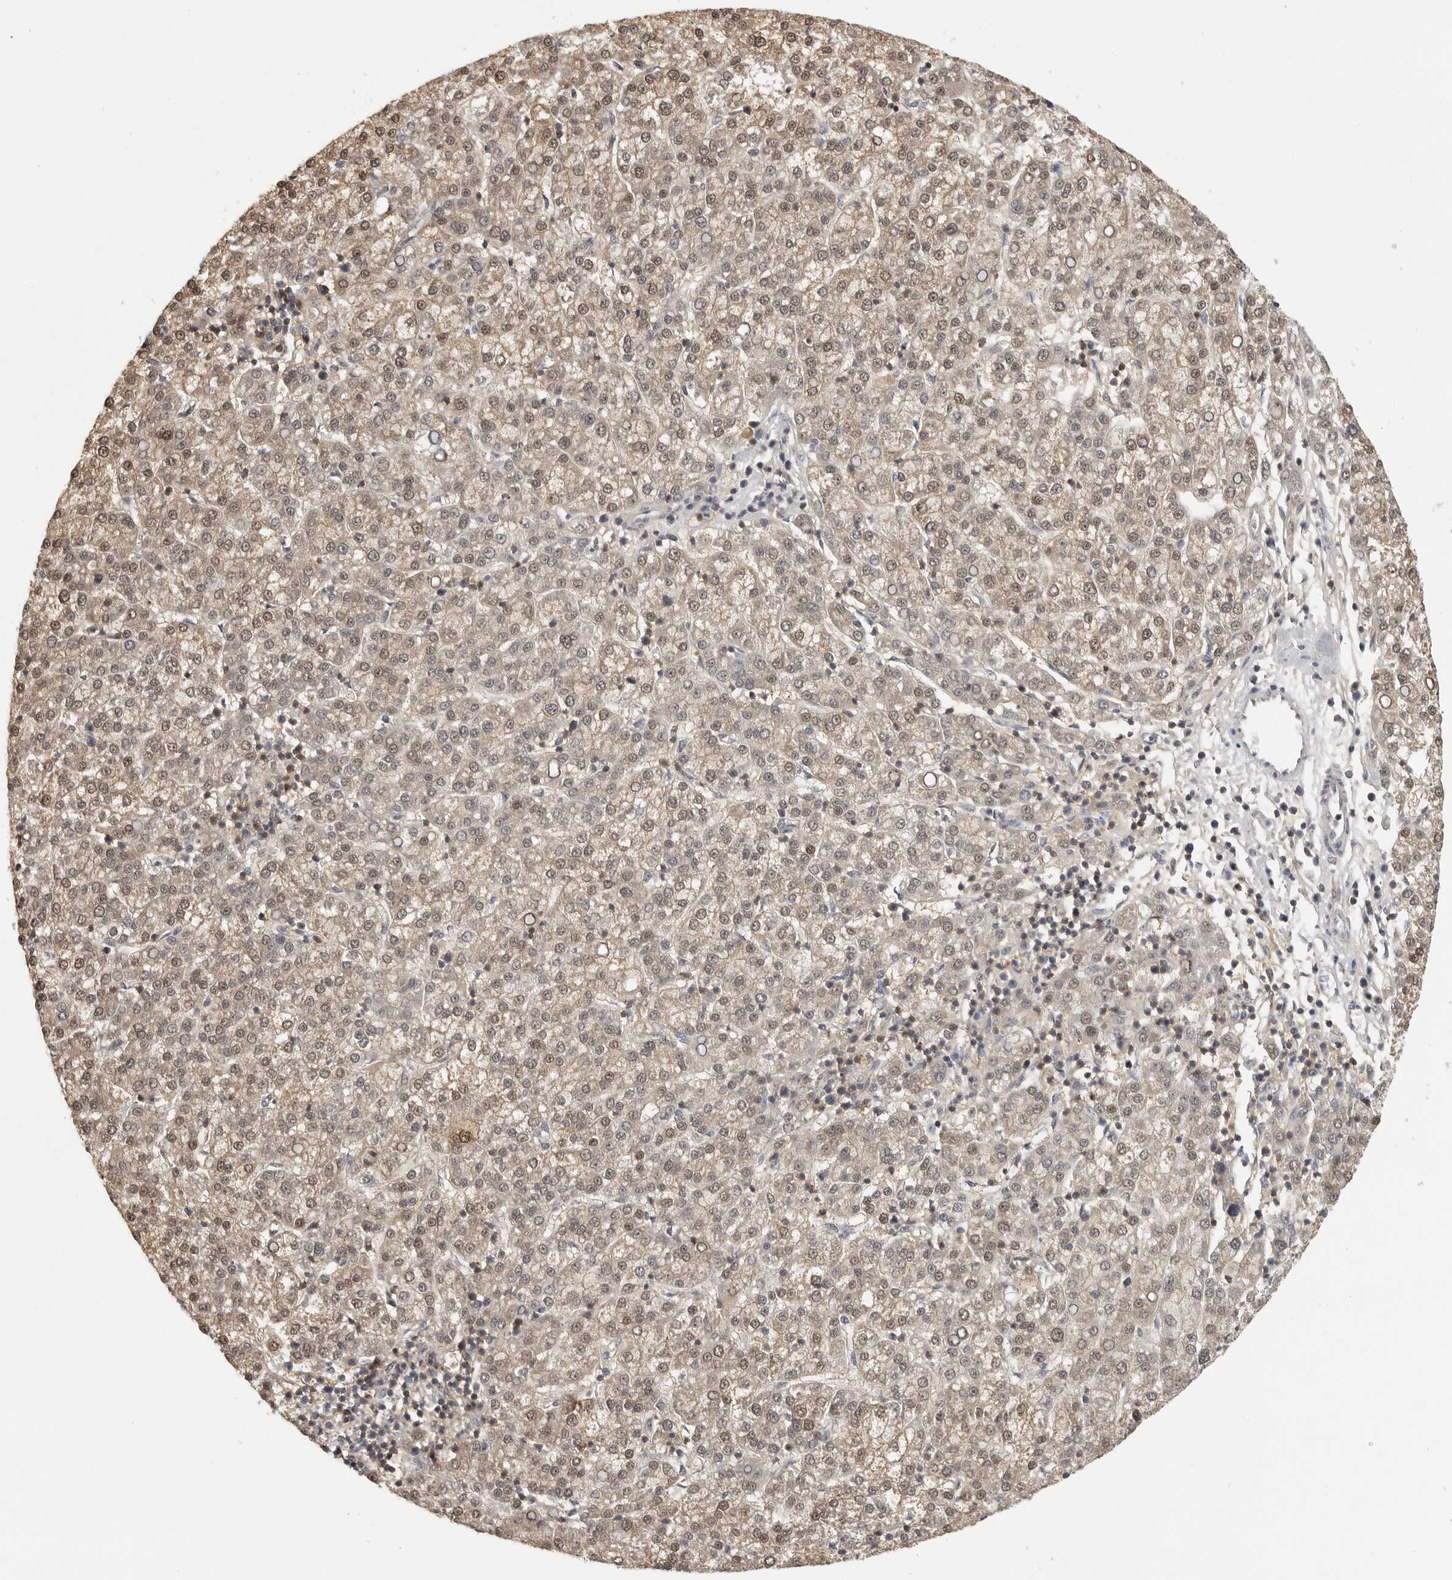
{"staining": {"intensity": "weak", "quantity": ">75%", "location": "cytoplasmic/membranous,nuclear"}, "tissue": "liver cancer", "cell_type": "Tumor cells", "image_type": "cancer", "snomed": [{"axis": "morphology", "description": "Carcinoma, Hepatocellular, NOS"}, {"axis": "topography", "description": "Liver"}], "caption": "Weak cytoplasmic/membranous and nuclear expression is seen in approximately >75% of tumor cells in liver cancer. Immunohistochemistry stains the protein in brown and the nuclei are stained blue.", "gene": "UROD", "patient": {"sex": "female", "age": 58}}